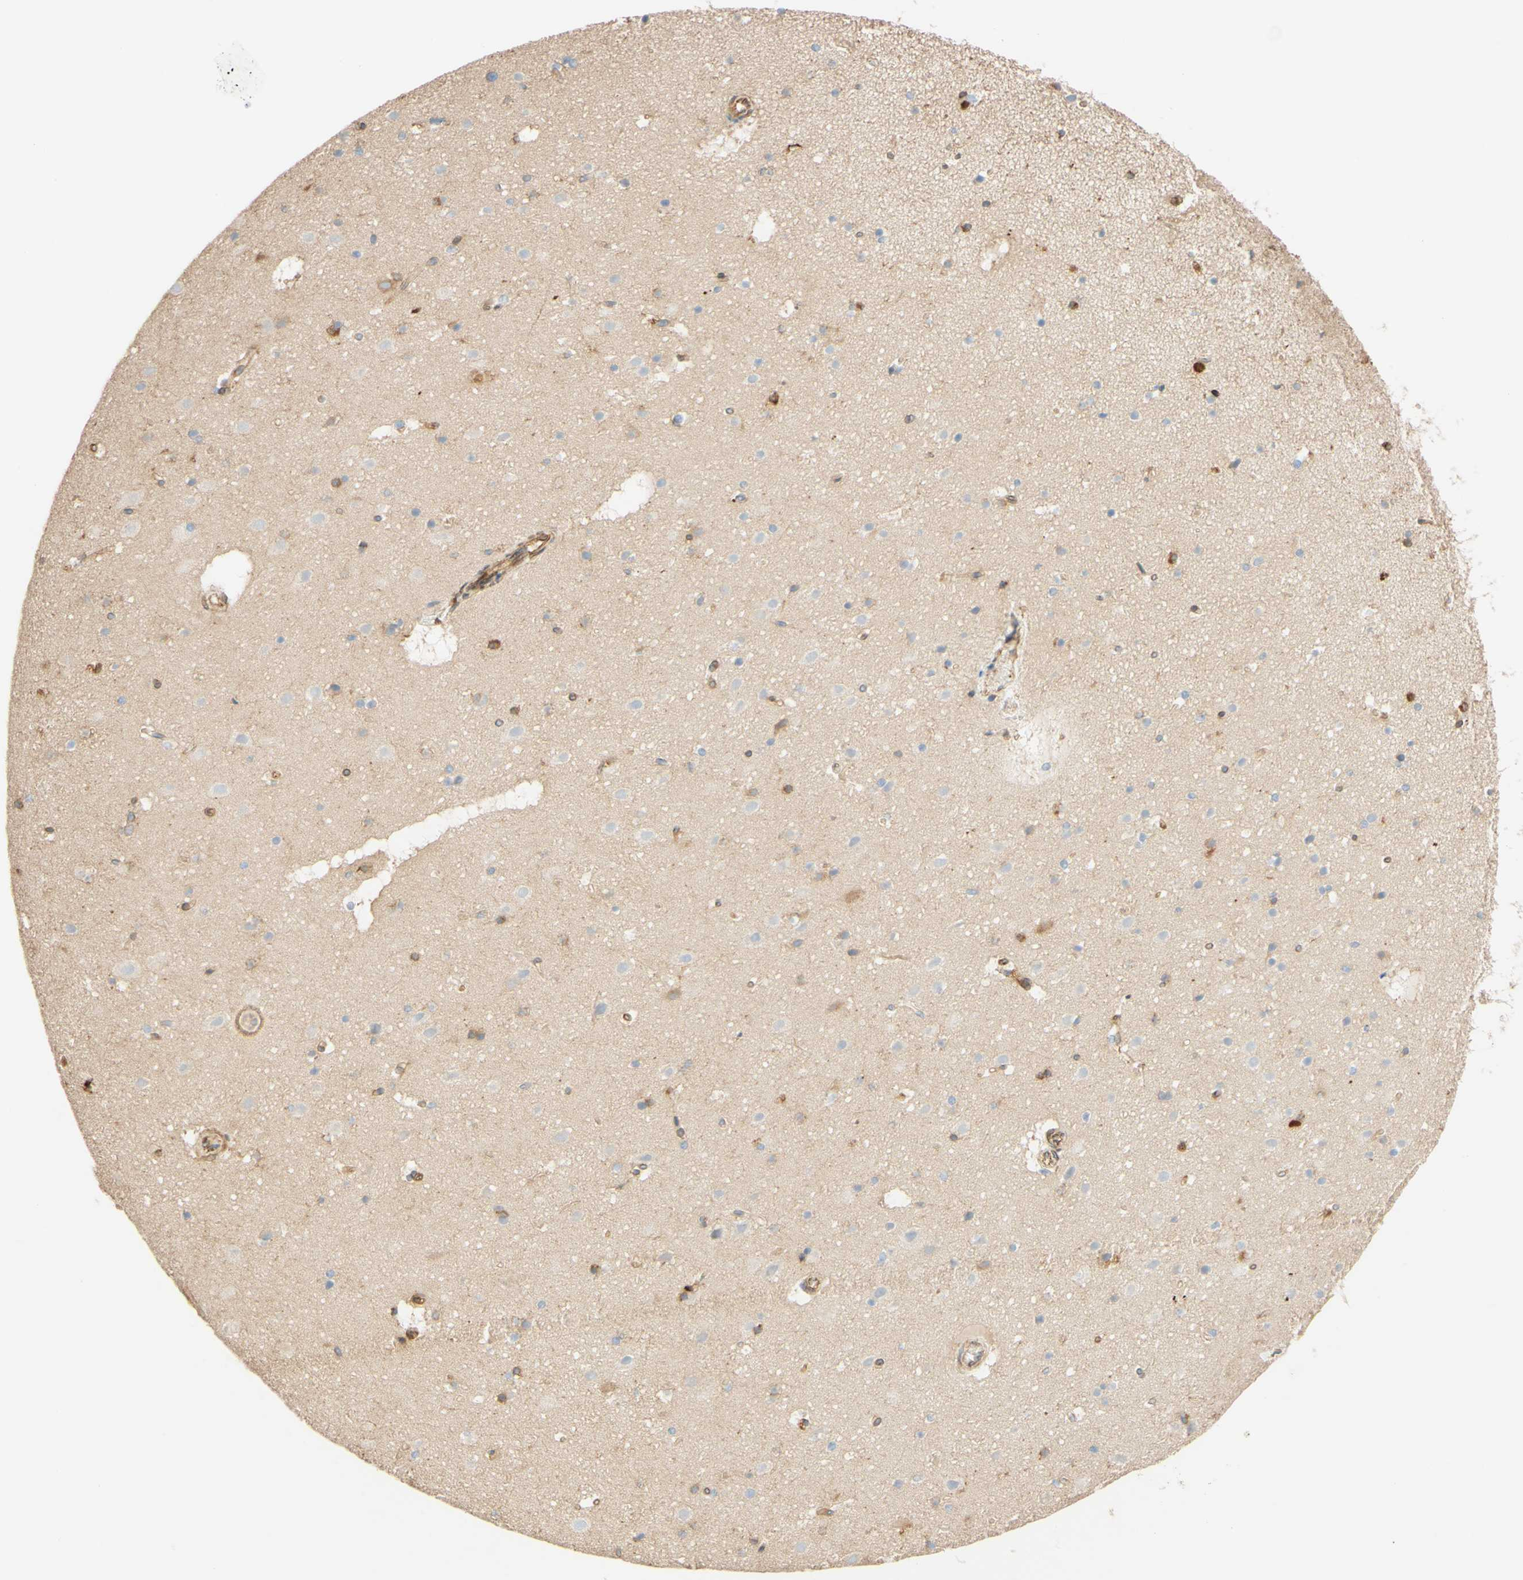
{"staining": {"intensity": "moderate", "quantity": ">75%", "location": "cytoplasmic/membranous"}, "tissue": "cerebral cortex", "cell_type": "Endothelial cells", "image_type": "normal", "snomed": [{"axis": "morphology", "description": "Normal tissue, NOS"}, {"axis": "topography", "description": "Cerebral cortex"}], "caption": "DAB (3,3'-diaminobenzidine) immunohistochemical staining of normal cerebral cortex reveals moderate cytoplasmic/membranous protein staining in about >75% of endothelial cells.", "gene": "ENDOD1", "patient": {"sex": "male", "age": 45}}